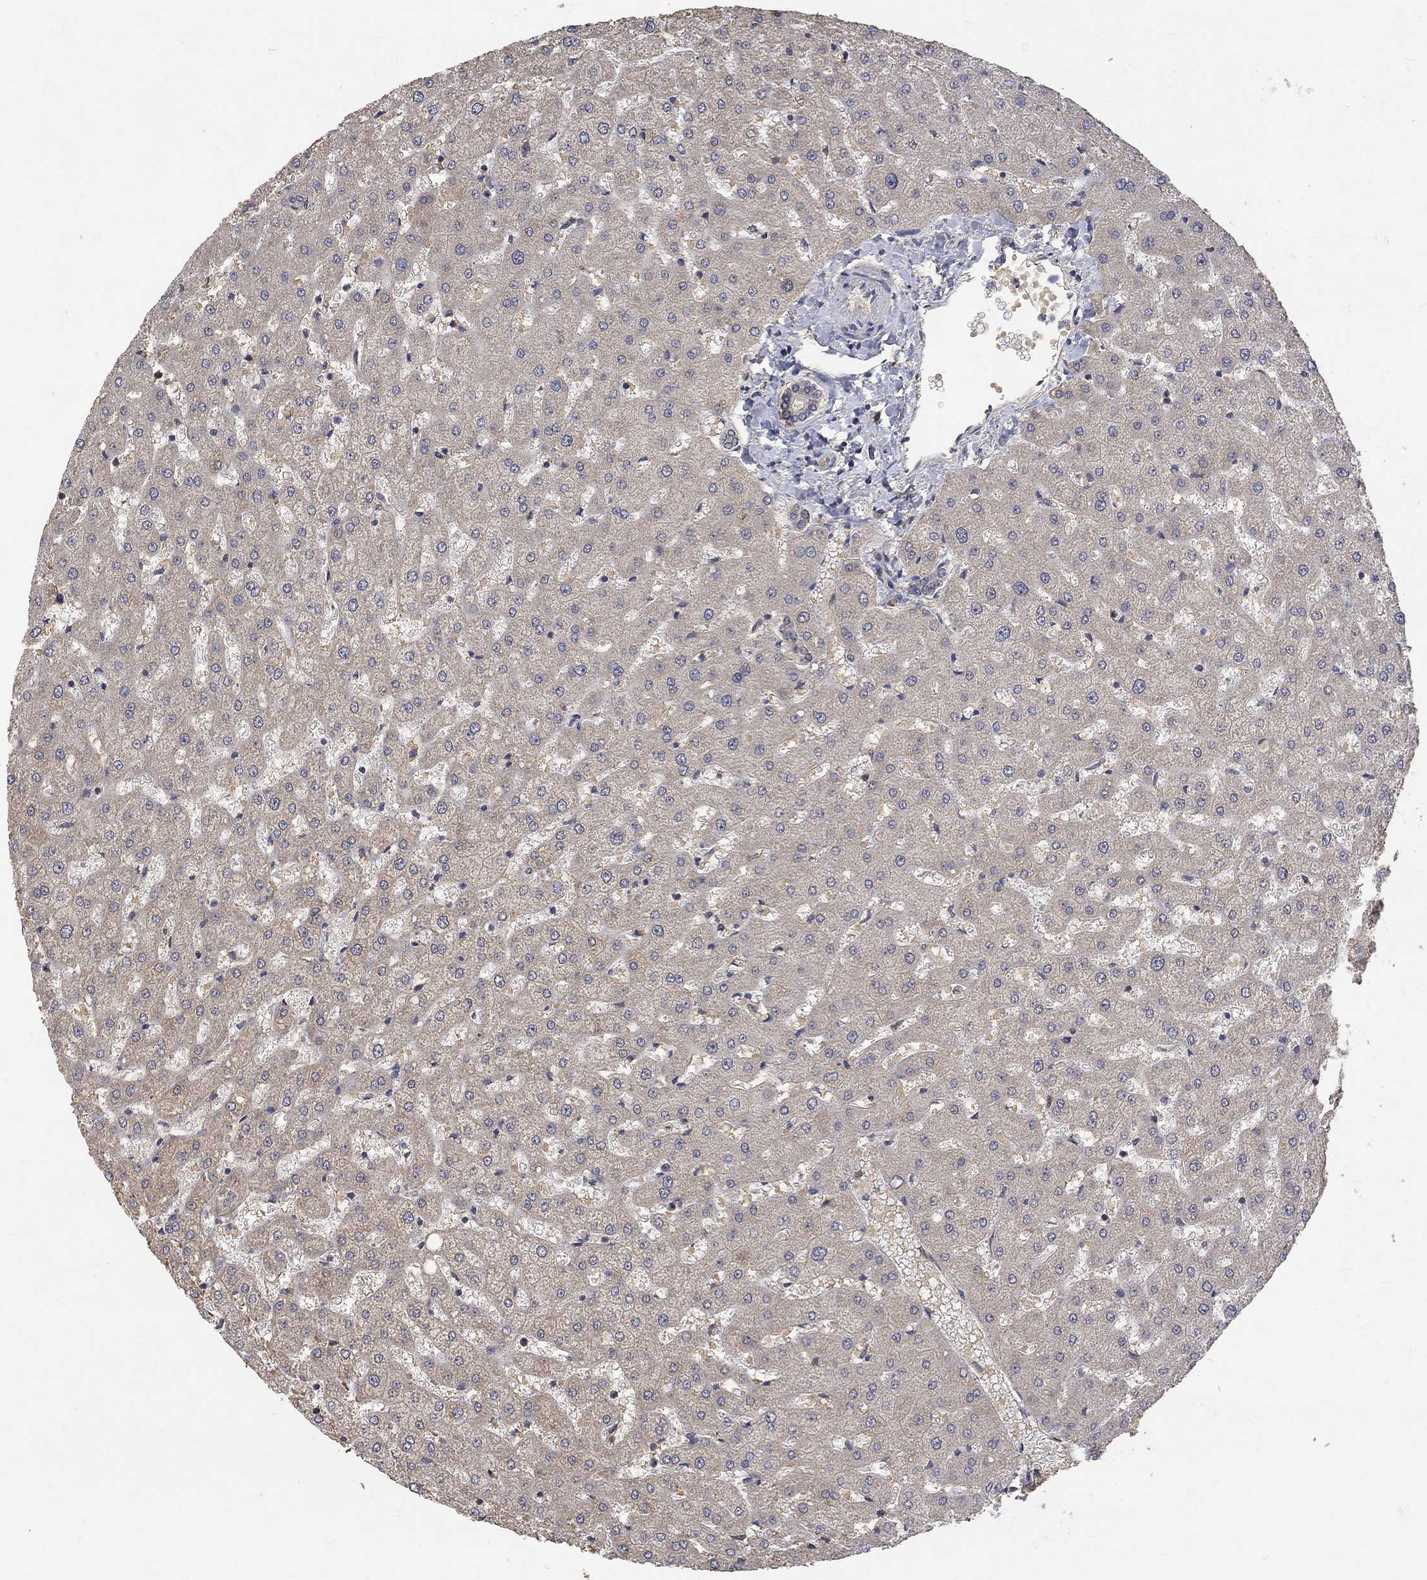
{"staining": {"intensity": "negative", "quantity": "none", "location": "none"}, "tissue": "liver", "cell_type": "Cholangiocytes", "image_type": "normal", "snomed": [{"axis": "morphology", "description": "Normal tissue, NOS"}, {"axis": "topography", "description": "Liver"}], "caption": "DAB immunohistochemical staining of benign liver displays no significant staining in cholangiocytes.", "gene": "GRIN2D", "patient": {"sex": "female", "age": 50}}